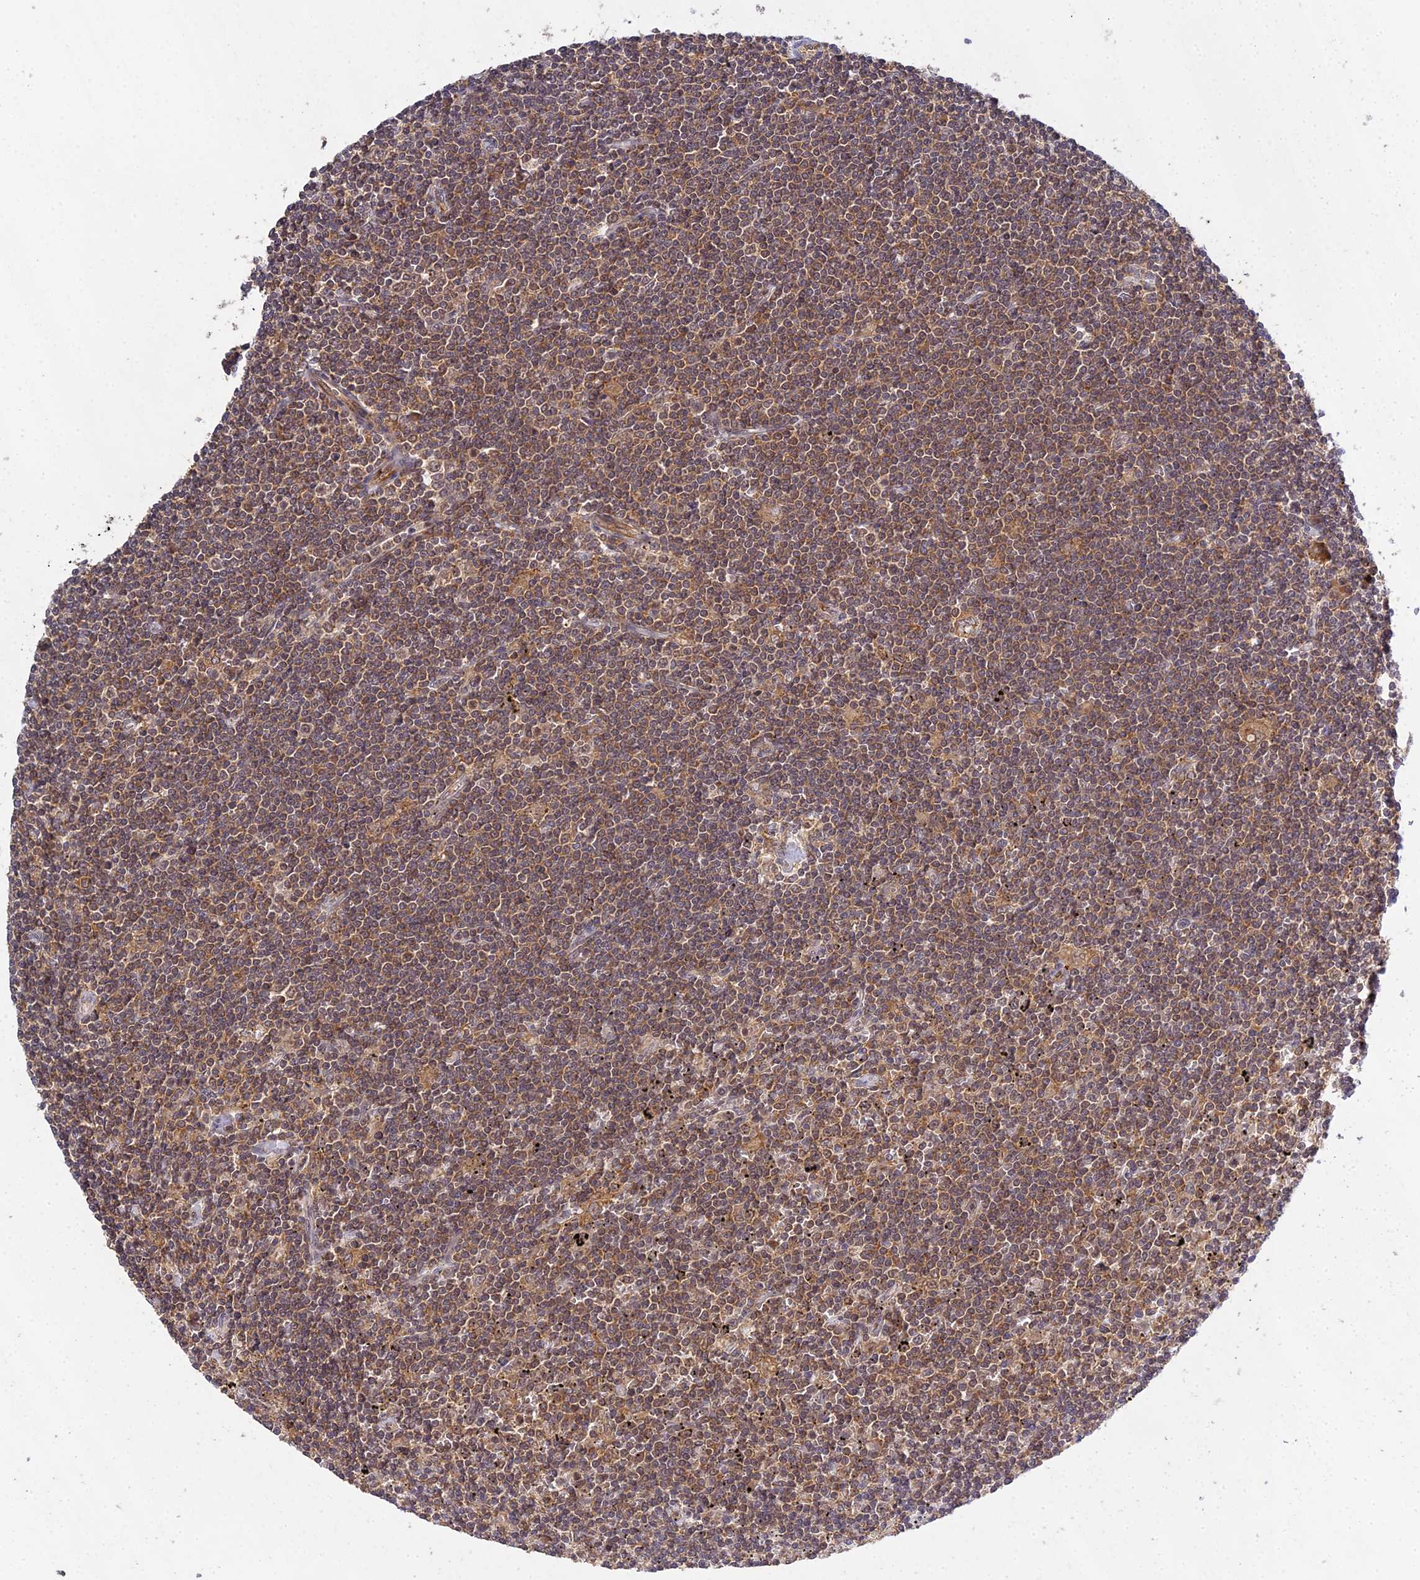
{"staining": {"intensity": "moderate", "quantity": ">75%", "location": "cytoplasmic/membranous"}, "tissue": "lymphoma", "cell_type": "Tumor cells", "image_type": "cancer", "snomed": [{"axis": "morphology", "description": "Malignant lymphoma, non-Hodgkin's type, Low grade"}, {"axis": "topography", "description": "Spleen"}], "caption": "Immunohistochemical staining of lymphoma exhibits medium levels of moderate cytoplasmic/membranous expression in about >75% of tumor cells. The staining is performed using DAB (3,3'-diaminobenzidine) brown chromogen to label protein expression. The nuclei are counter-stained blue using hematoxylin.", "gene": "TPRX1", "patient": {"sex": "male", "age": 76}}